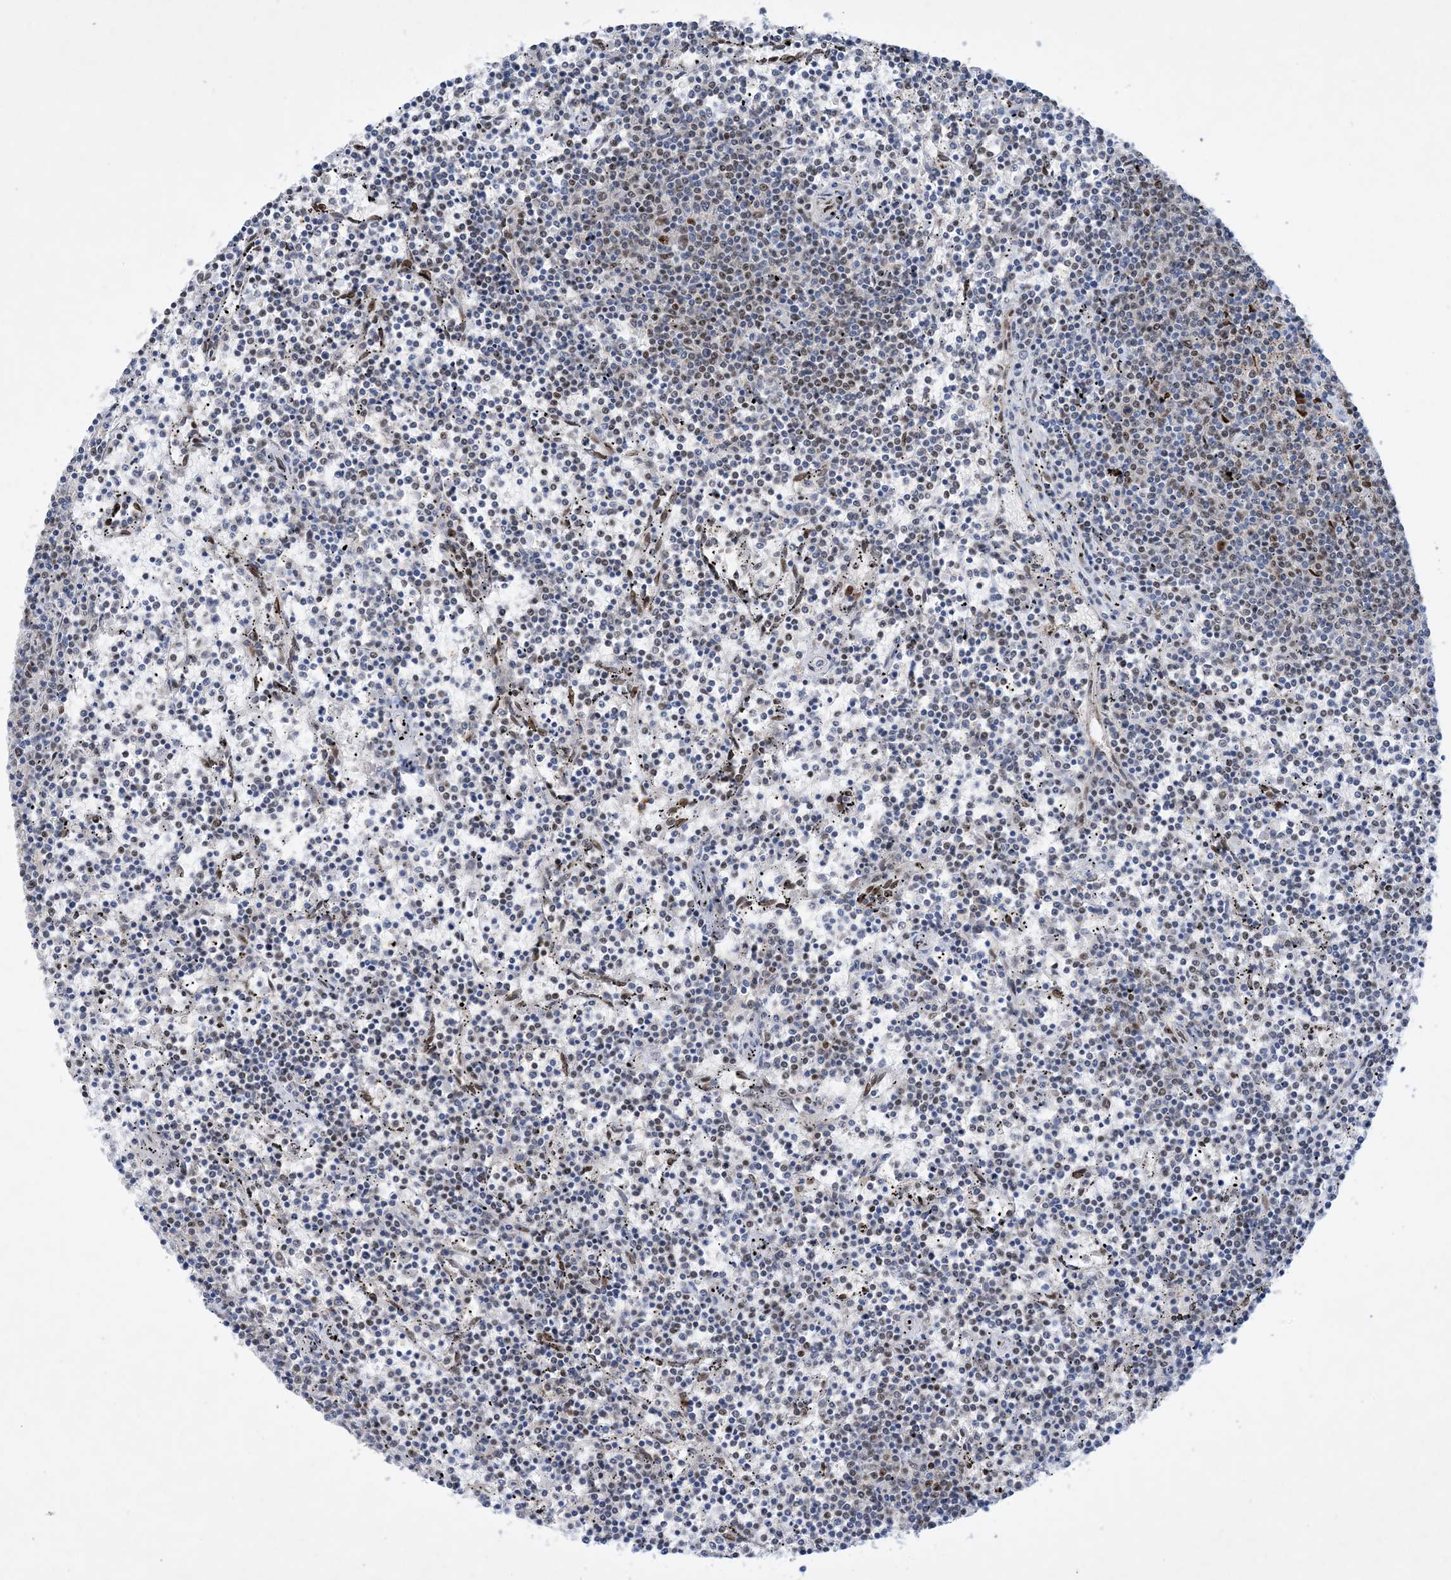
{"staining": {"intensity": "moderate", "quantity": "25%-75%", "location": "nuclear"}, "tissue": "lymphoma", "cell_type": "Tumor cells", "image_type": "cancer", "snomed": [{"axis": "morphology", "description": "Malignant lymphoma, non-Hodgkin's type, Low grade"}, {"axis": "topography", "description": "Spleen"}], "caption": "Protein positivity by IHC shows moderate nuclear staining in approximately 25%-75% of tumor cells in malignant lymphoma, non-Hodgkin's type (low-grade).", "gene": "TSPYL1", "patient": {"sex": "female", "age": 50}}